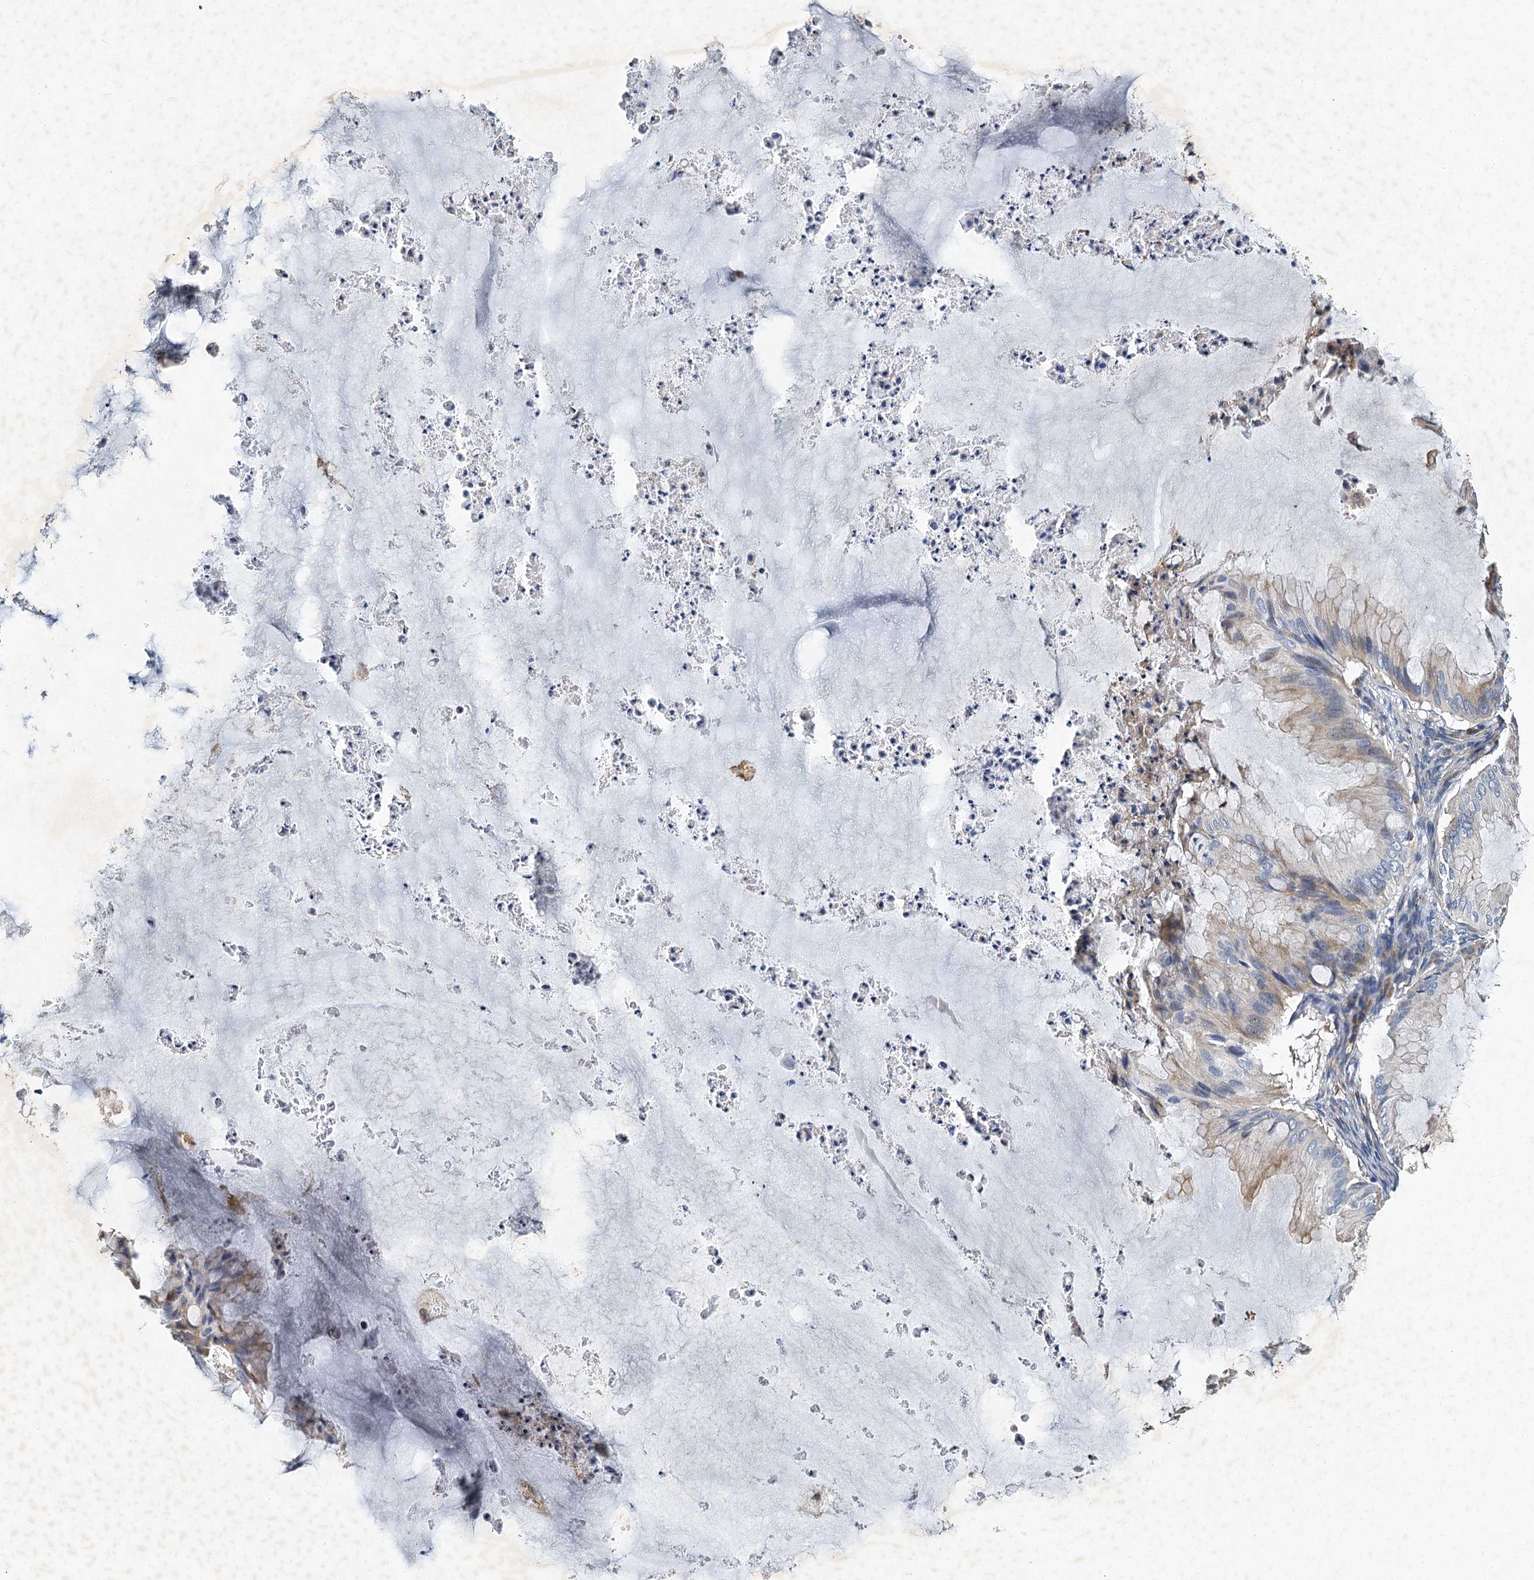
{"staining": {"intensity": "weak", "quantity": "<25%", "location": "cytoplasmic/membranous"}, "tissue": "ovarian cancer", "cell_type": "Tumor cells", "image_type": "cancer", "snomed": [{"axis": "morphology", "description": "Cystadenocarcinoma, mucinous, NOS"}, {"axis": "topography", "description": "Ovary"}], "caption": "Tumor cells are negative for brown protein staining in ovarian cancer (mucinous cystadenocarcinoma). (DAB immunohistochemistry (IHC) visualized using brightfield microscopy, high magnification).", "gene": "BCS1L", "patient": {"sex": "female", "age": 71}}